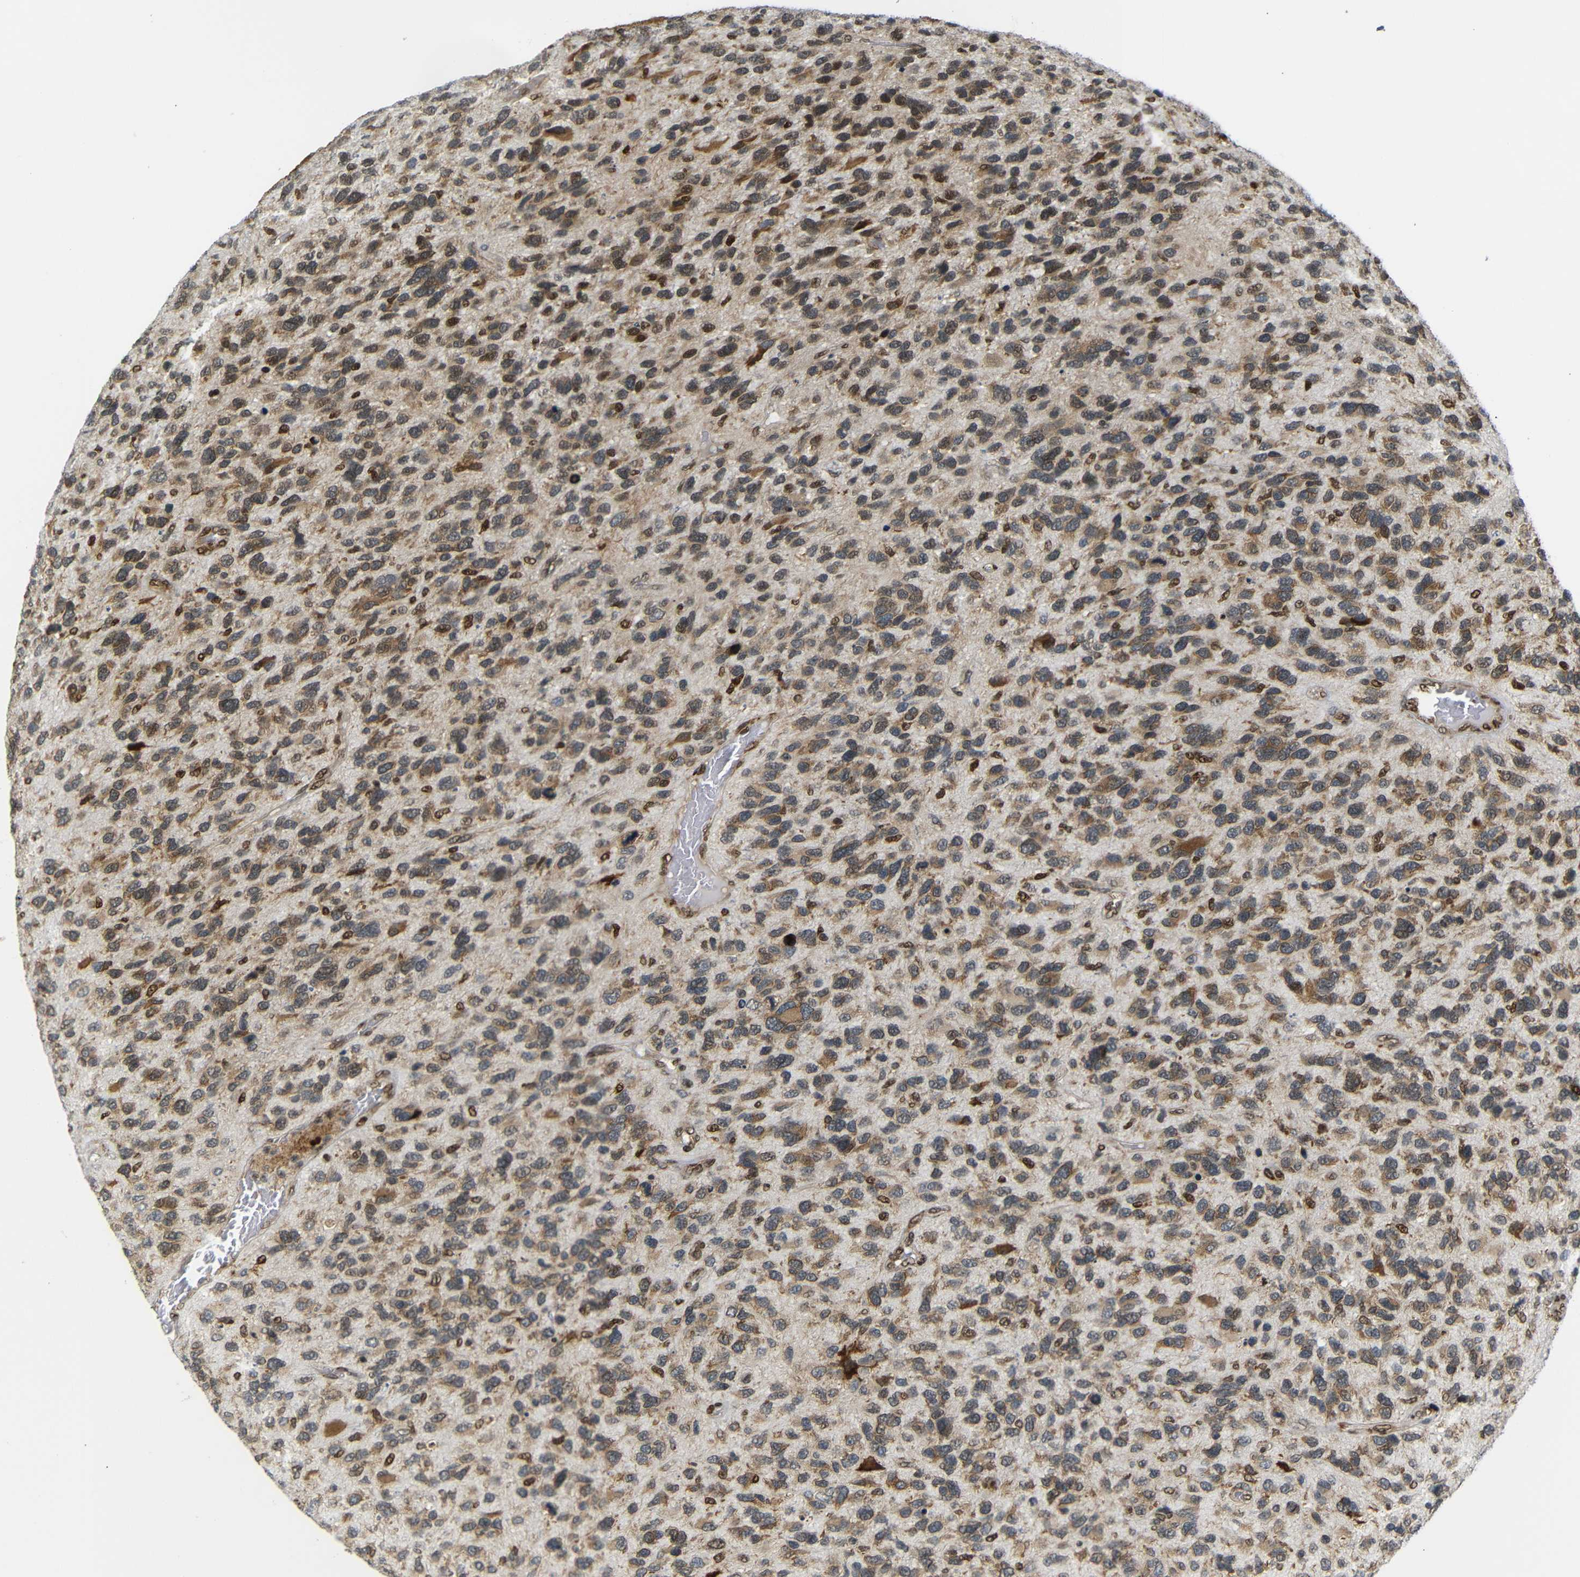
{"staining": {"intensity": "moderate", "quantity": "25%-75%", "location": "cytoplasmic/membranous,nuclear"}, "tissue": "glioma", "cell_type": "Tumor cells", "image_type": "cancer", "snomed": [{"axis": "morphology", "description": "Glioma, malignant, High grade"}, {"axis": "topography", "description": "Brain"}], "caption": "Protein expression analysis of human glioma reveals moderate cytoplasmic/membranous and nuclear expression in approximately 25%-75% of tumor cells.", "gene": "SPCS2", "patient": {"sex": "female", "age": 58}}